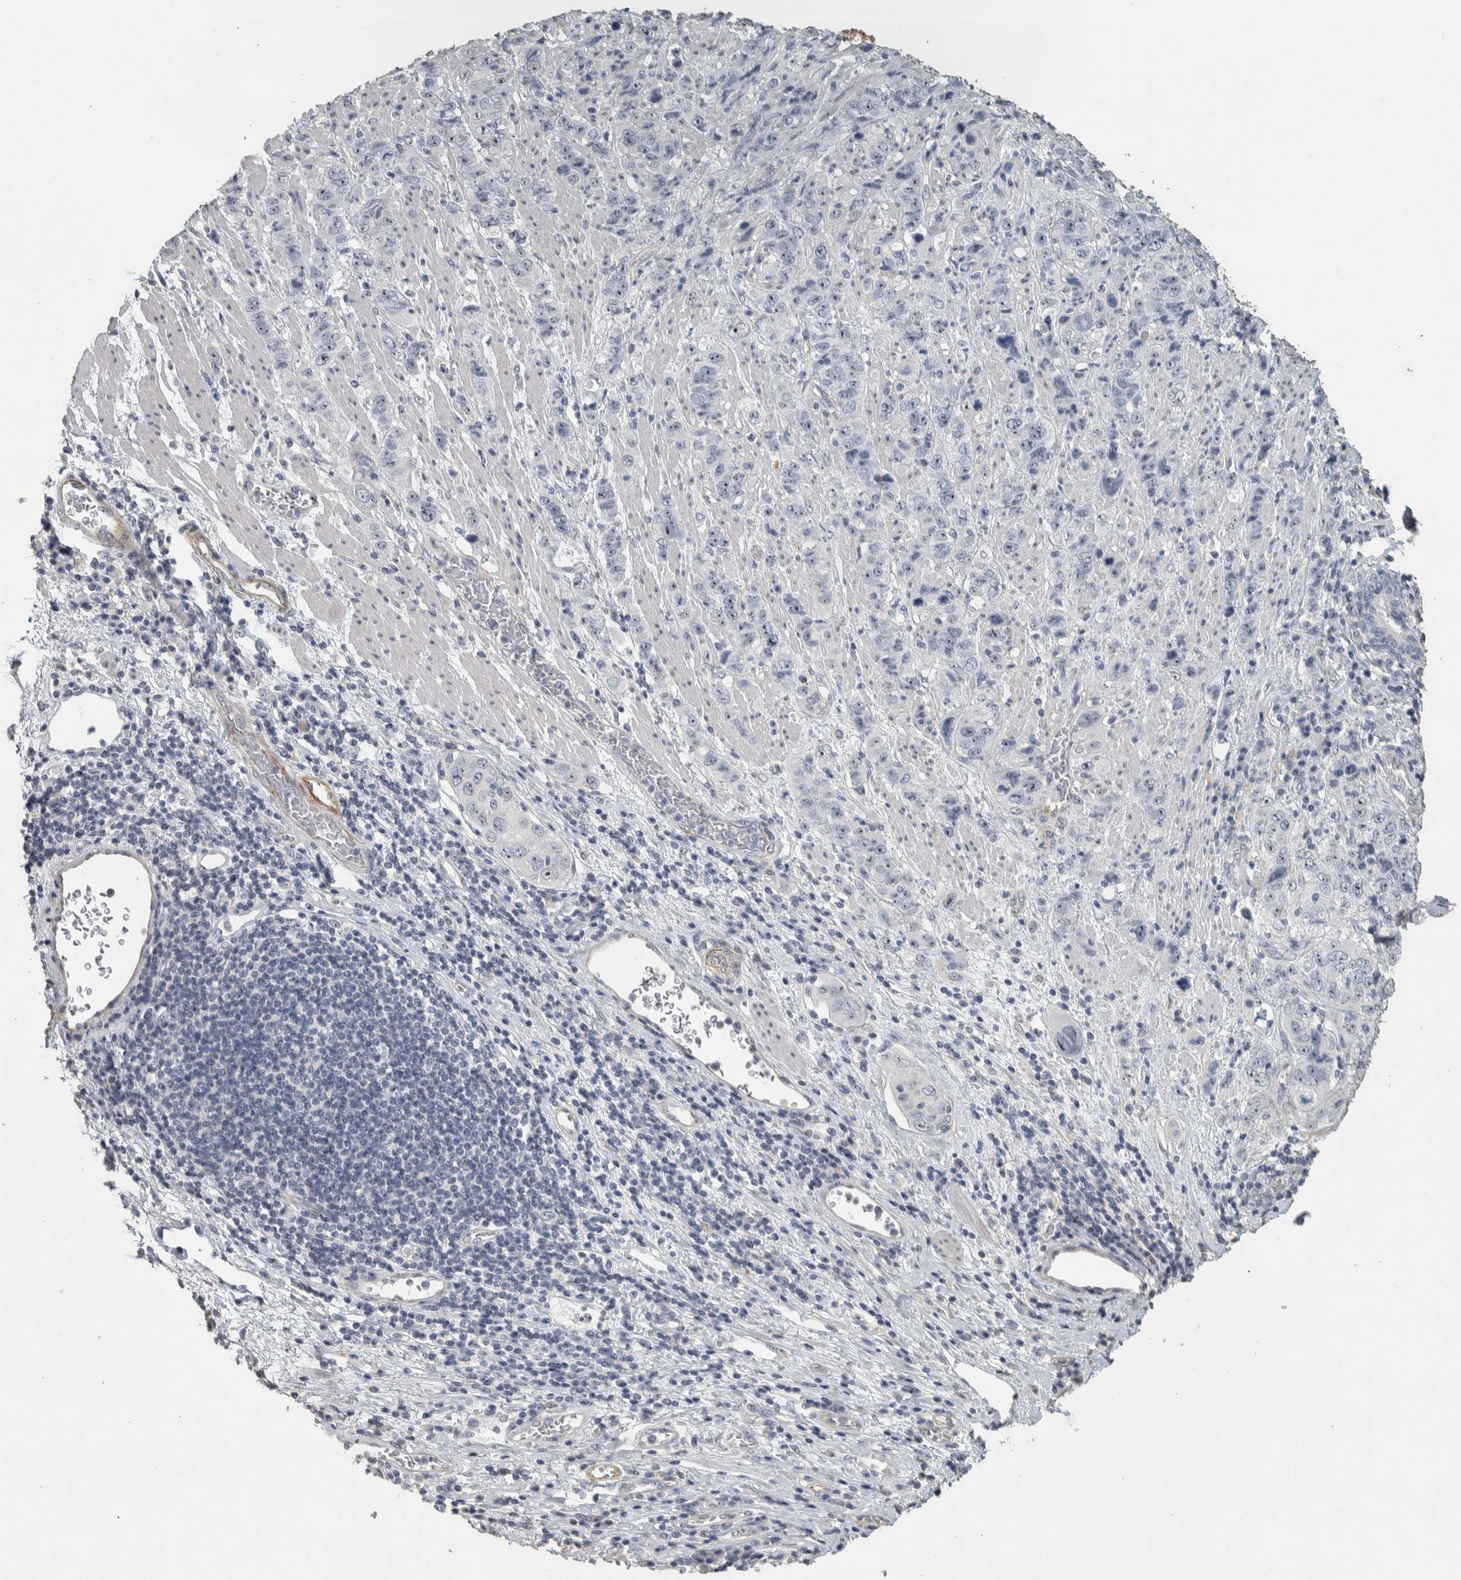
{"staining": {"intensity": "negative", "quantity": "none", "location": "none"}, "tissue": "stomach cancer", "cell_type": "Tumor cells", "image_type": "cancer", "snomed": [{"axis": "morphology", "description": "Adenocarcinoma, NOS"}, {"axis": "topography", "description": "Stomach"}], "caption": "IHC of stomach cancer demonstrates no positivity in tumor cells.", "gene": "DCAF10", "patient": {"sex": "male", "age": 48}}